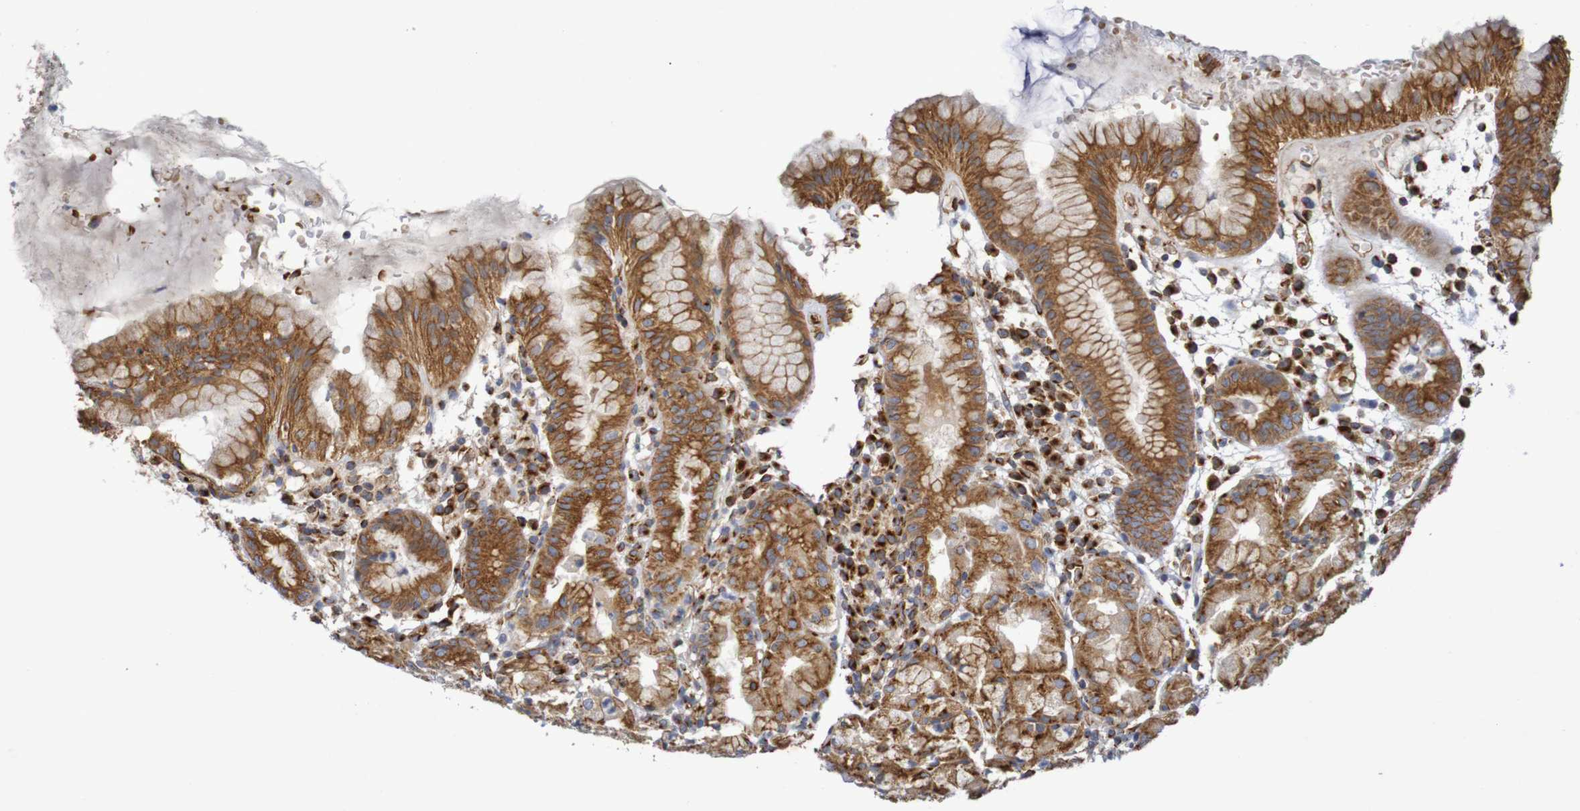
{"staining": {"intensity": "moderate", "quantity": ">75%", "location": "cytoplasmic/membranous"}, "tissue": "stomach", "cell_type": "Glandular cells", "image_type": "normal", "snomed": [{"axis": "morphology", "description": "Normal tissue, NOS"}, {"axis": "topography", "description": "Stomach"}, {"axis": "topography", "description": "Stomach, lower"}], "caption": "Glandular cells reveal medium levels of moderate cytoplasmic/membranous expression in approximately >75% of cells in normal stomach.", "gene": "DCP2", "patient": {"sex": "female", "age": 75}}